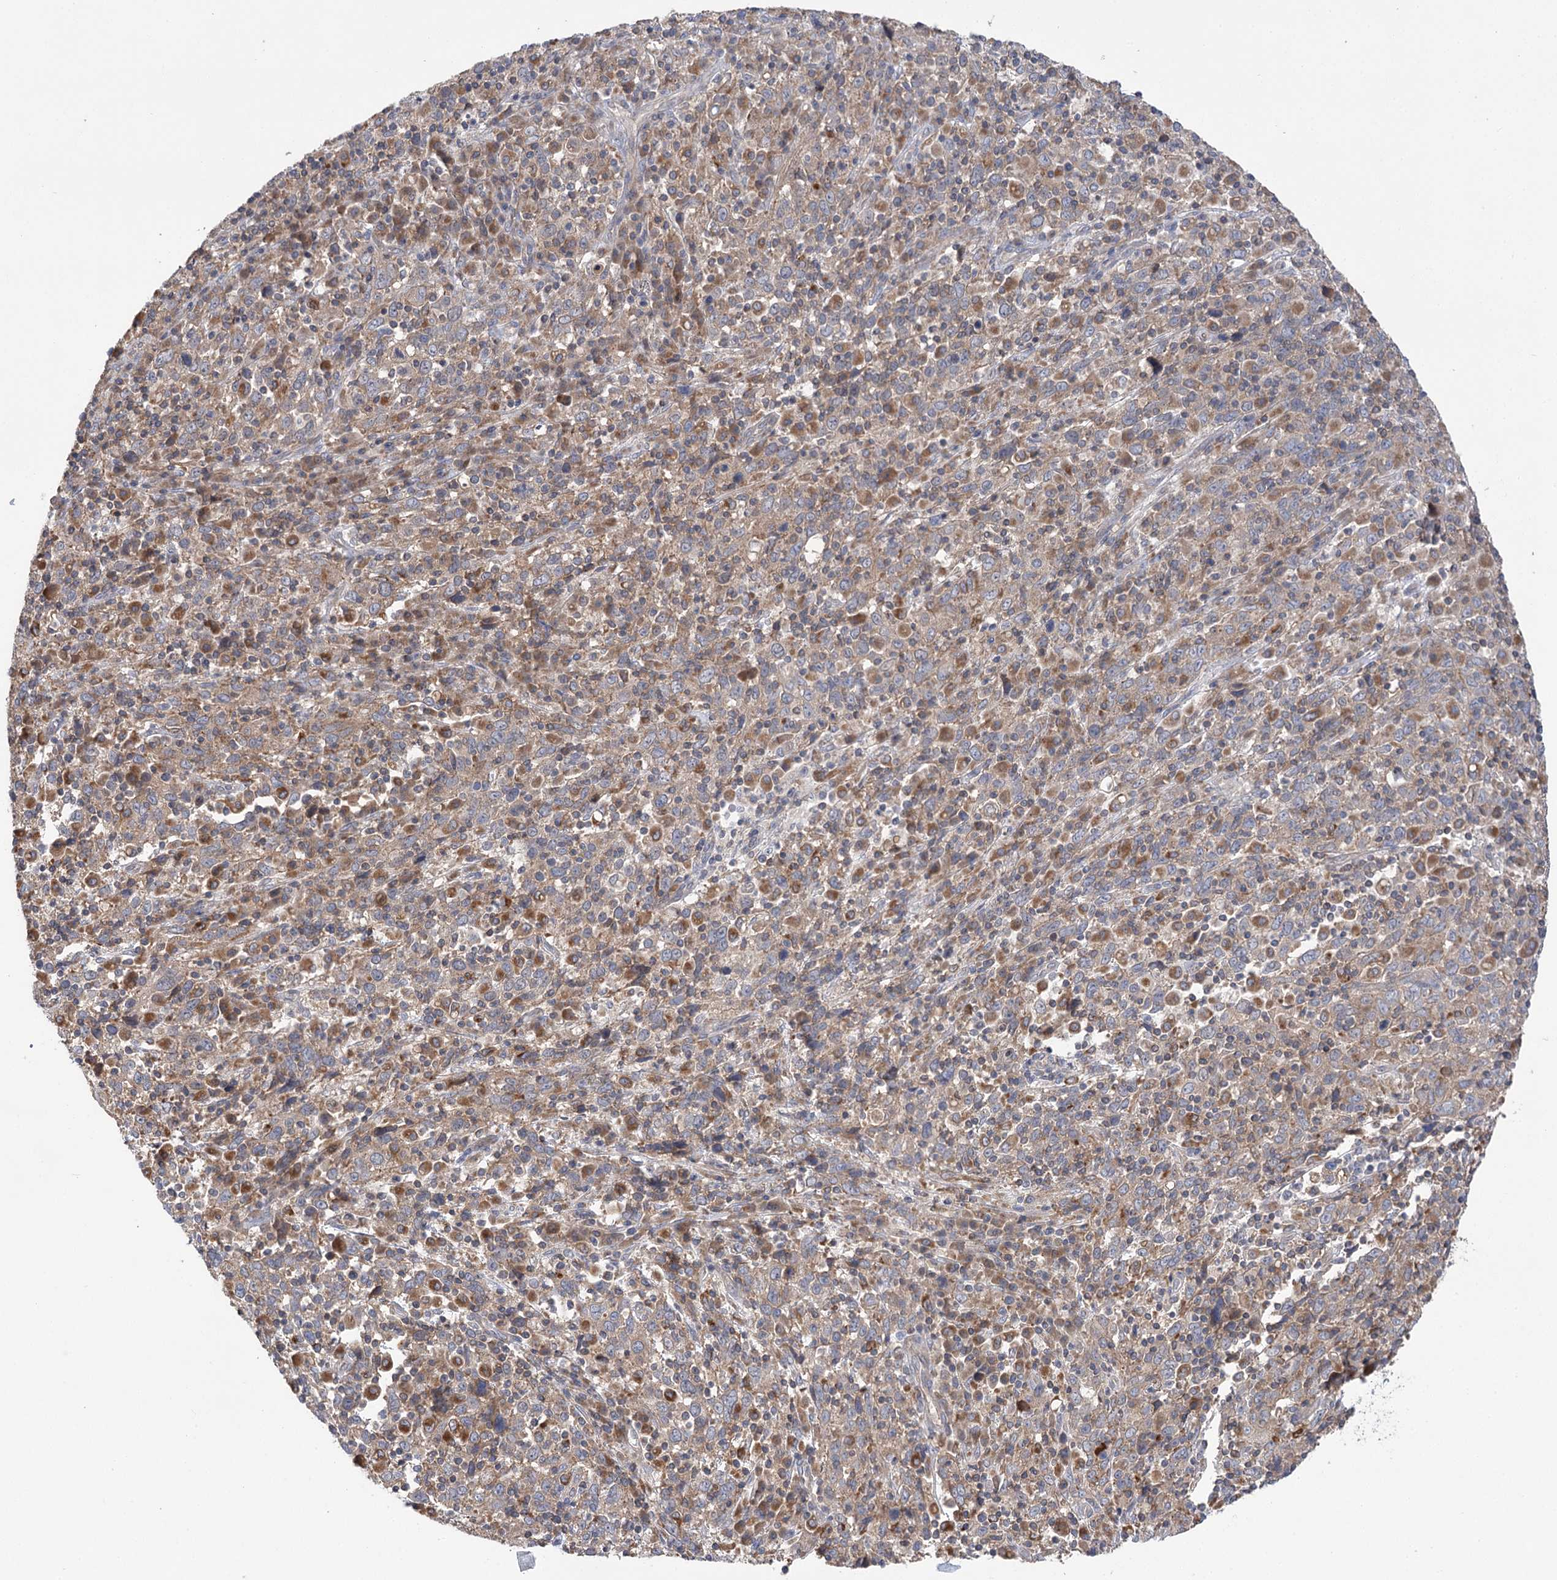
{"staining": {"intensity": "weak", "quantity": "<25%", "location": "cytoplasmic/membranous"}, "tissue": "cervical cancer", "cell_type": "Tumor cells", "image_type": "cancer", "snomed": [{"axis": "morphology", "description": "Squamous cell carcinoma, NOS"}, {"axis": "topography", "description": "Cervix"}], "caption": "A photomicrograph of cervical squamous cell carcinoma stained for a protein demonstrates no brown staining in tumor cells.", "gene": "VPS37B", "patient": {"sex": "female", "age": 46}}